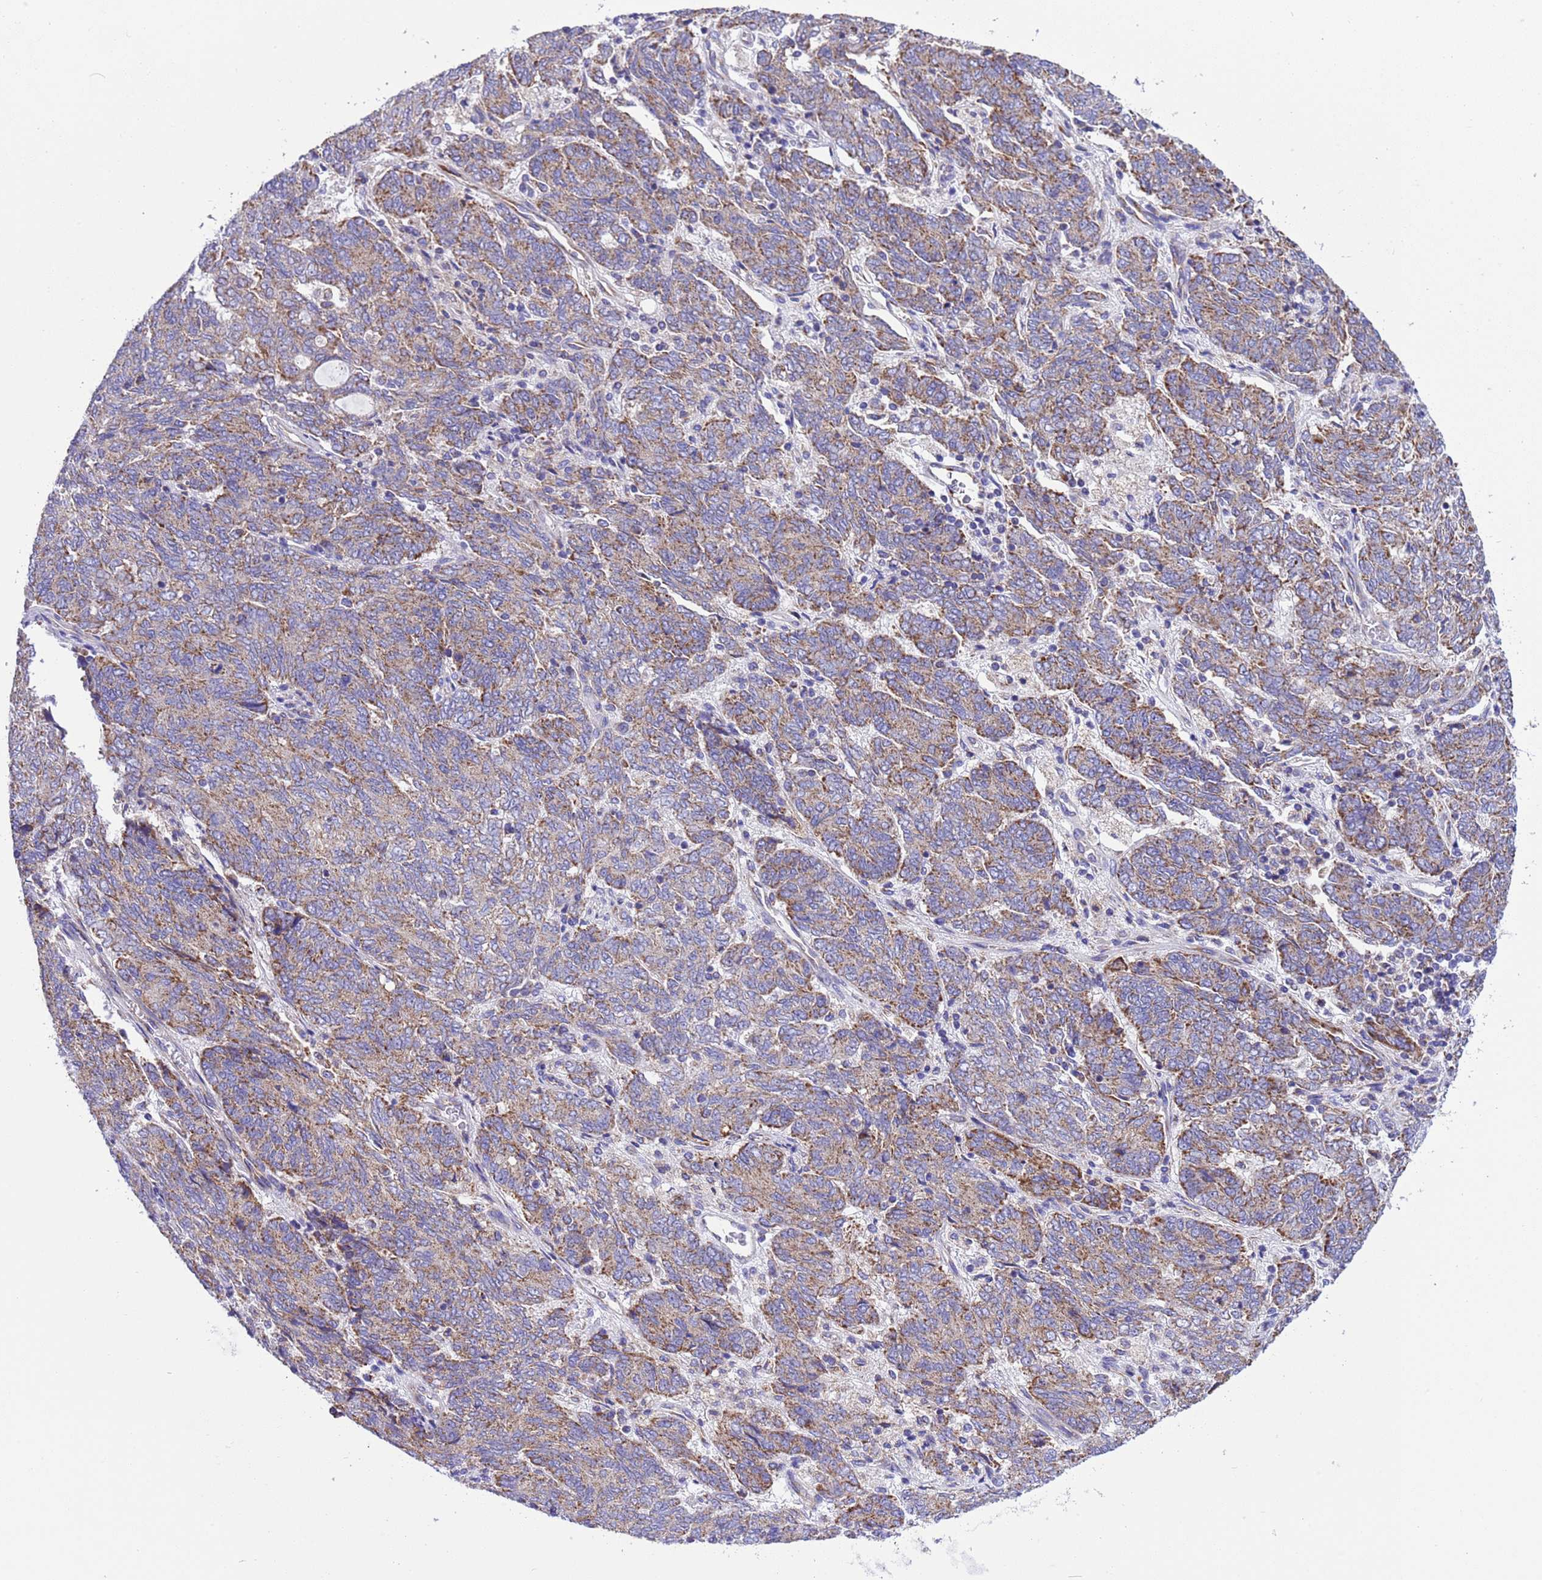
{"staining": {"intensity": "moderate", "quantity": "25%-75%", "location": "cytoplasmic/membranous"}, "tissue": "endometrial cancer", "cell_type": "Tumor cells", "image_type": "cancer", "snomed": [{"axis": "morphology", "description": "Adenocarcinoma, NOS"}, {"axis": "topography", "description": "Endometrium"}], "caption": "The immunohistochemical stain shows moderate cytoplasmic/membranous positivity in tumor cells of endometrial adenocarcinoma tissue.", "gene": "CCDC191", "patient": {"sex": "female", "age": 80}}